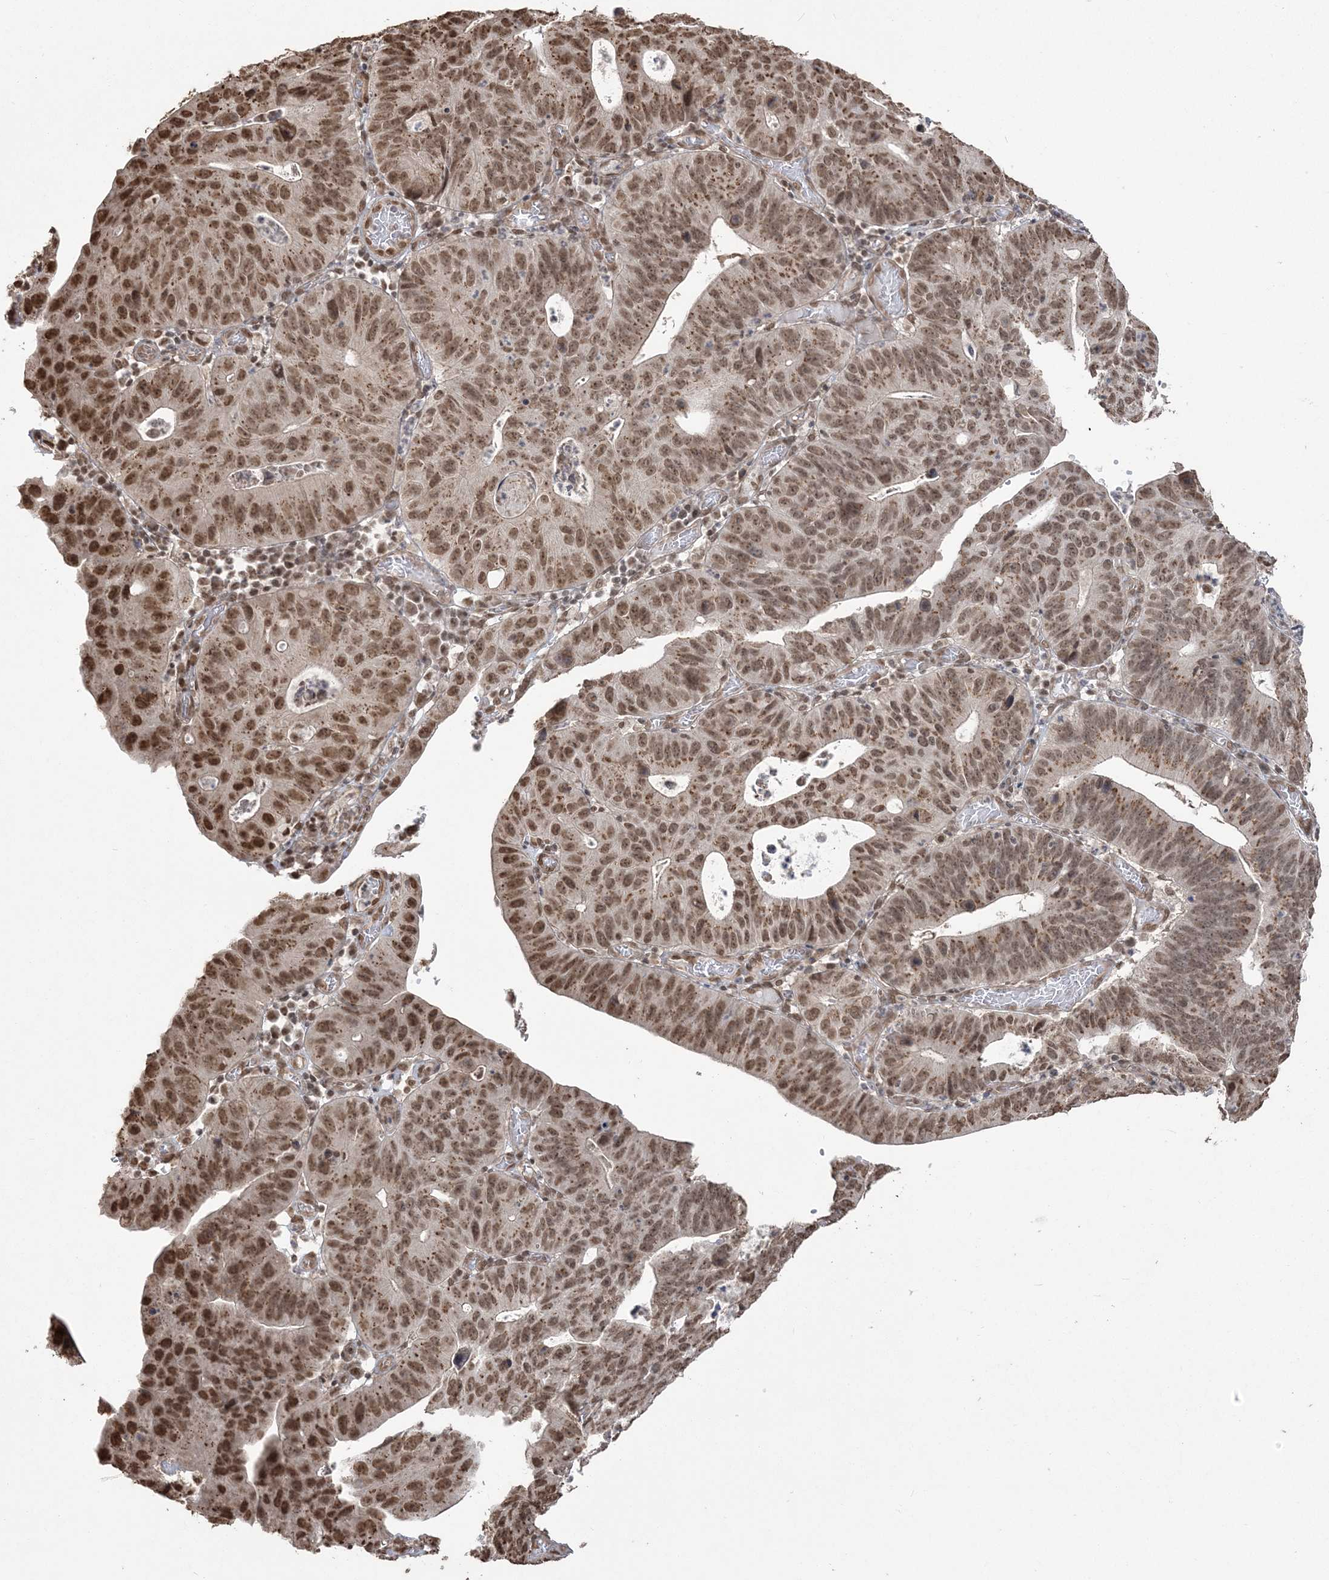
{"staining": {"intensity": "strong", "quantity": ">75%", "location": "cytoplasmic/membranous,nuclear"}, "tissue": "stomach cancer", "cell_type": "Tumor cells", "image_type": "cancer", "snomed": [{"axis": "morphology", "description": "Adenocarcinoma, NOS"}, {"axis": "topography", "description": "Stomach"}], "caption": "Approximately >75% of tumor cells in human stomach cancer reveal strong cytoplasmic/membranous and nuclear protein staining as visualized by brown immunohistochemical staining.", "gene": "ZNF839", "patient": {"sex": "male", "age": 59}}